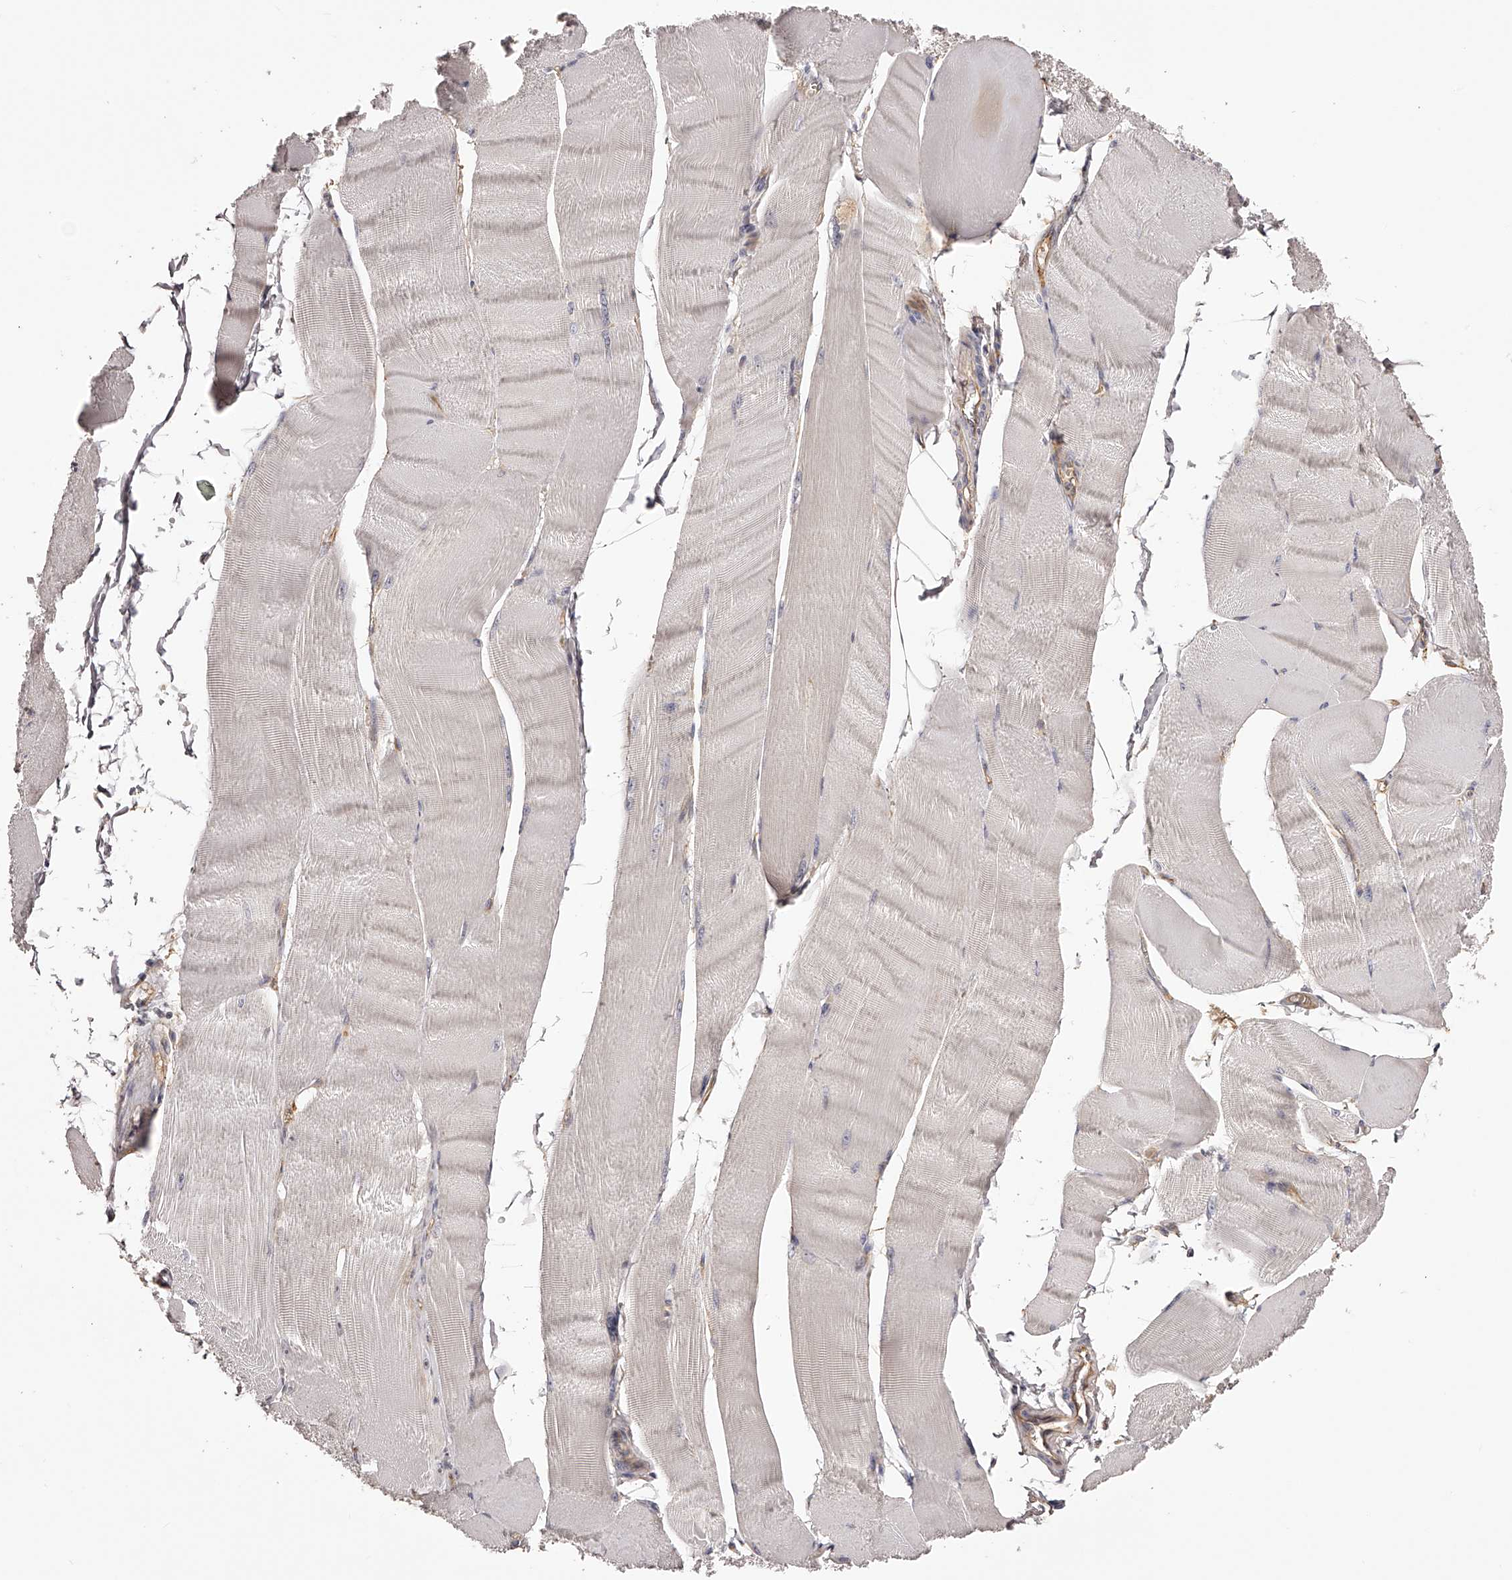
{"staining": {"intensity": "negative", "quantity": "none", "location": "none"}, "tissue": "skeletal muscle", "cell_type": "Myocytes", "image_type": "normal", "snomed": [{"axis": "morphology", "description": "Normal tissue, NOS"}, {"axis": "morphology", "description": "Basal cell carcinoma"}, {"axis": "topography", "description": "Skeletal muscle"}], "caption": "Immunohistochemistry (IHC) image of normal human skeletal muscle stained for a protein (brown), which exhibits no expression in myocytes.", "gene": "LTV1", "patient": {"sex": "female", "age": 64}}